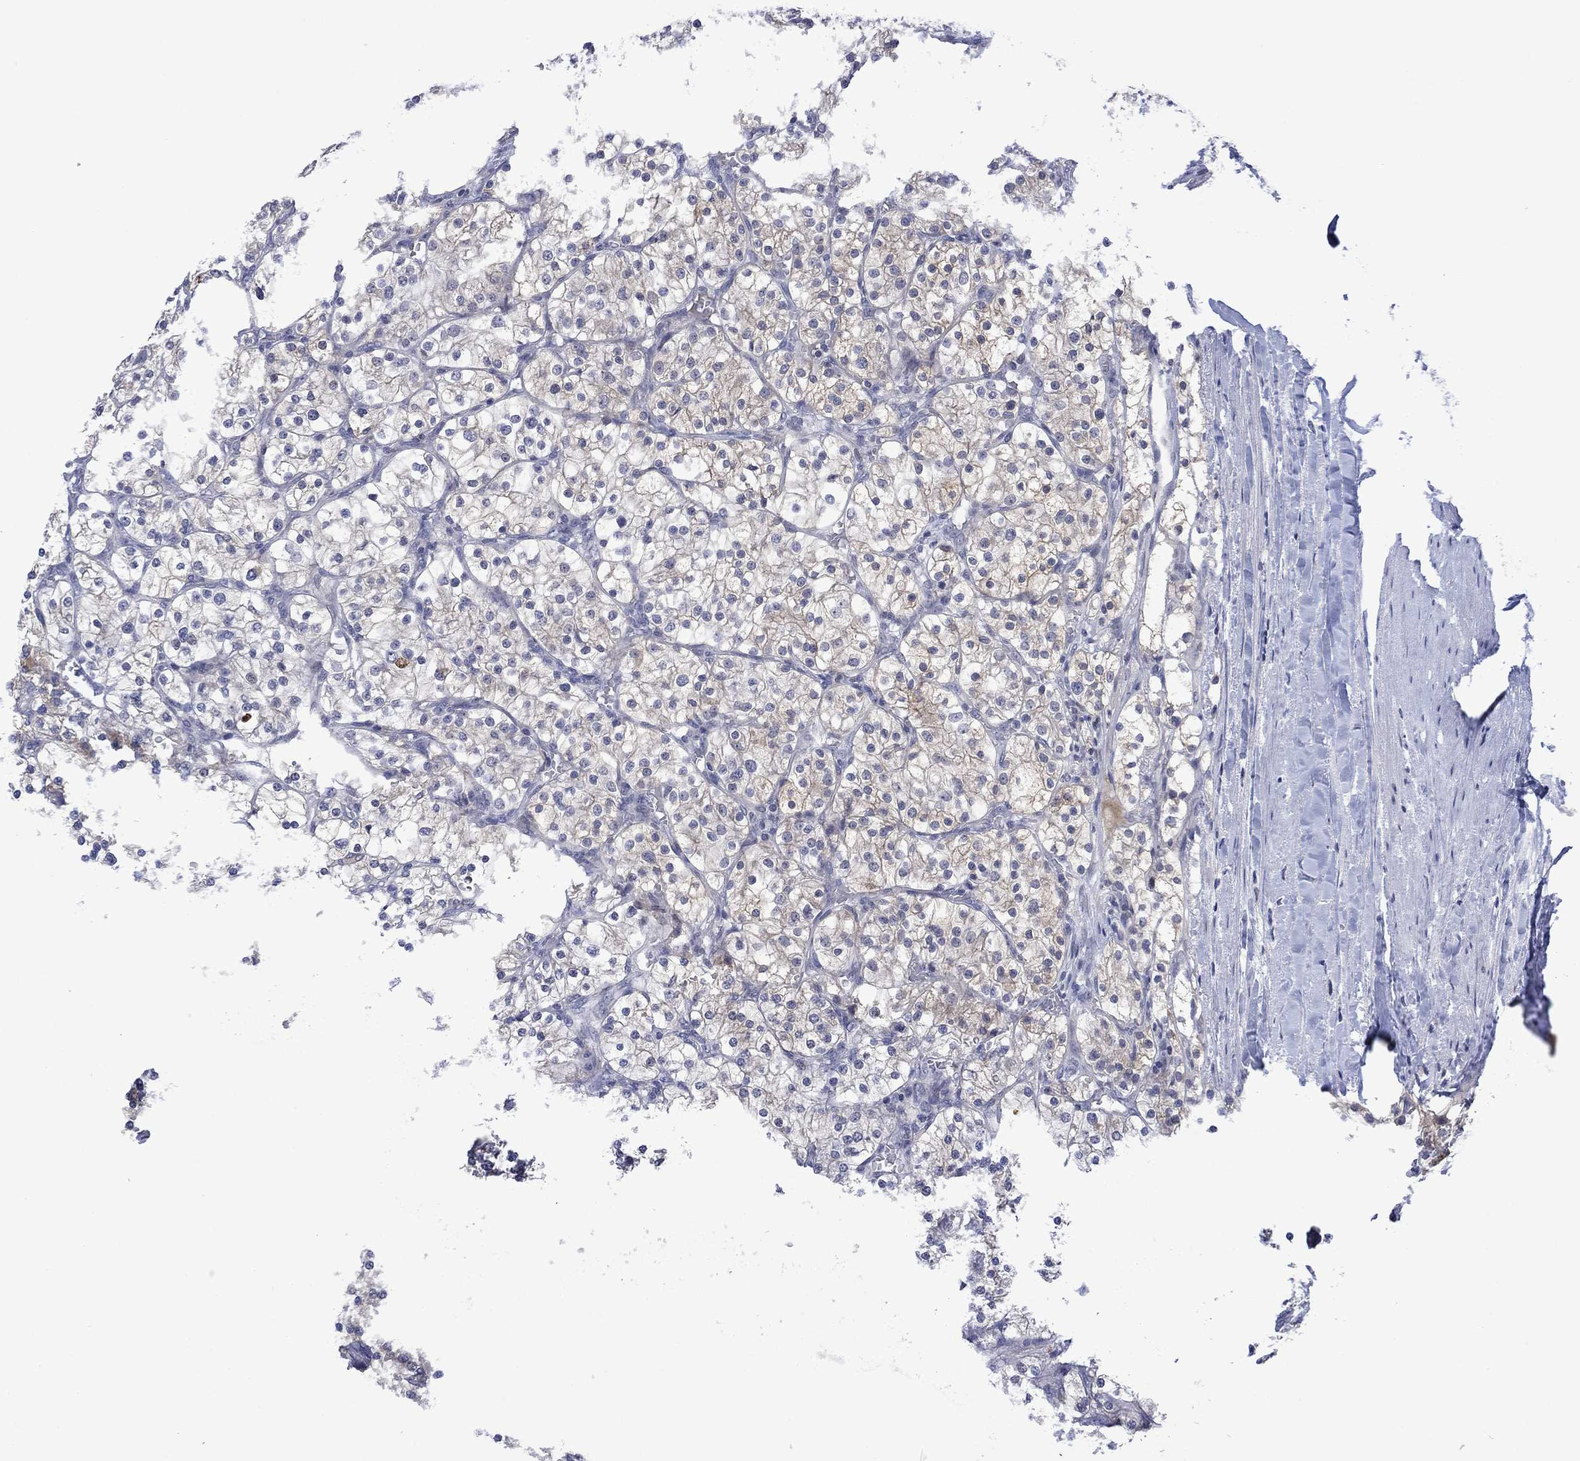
{"staining": {"intensity": "weak", "quantity": "25%-75%", "location": "cytoplasmic/membranous"}, "tissue": "renal cancer", "cell_type": "Tumor cells", "image_type": "cancer", "snomed": [{"axis": "morphology", "description": "Adenocarcinoma, NOS"}, {"axis": "topography", "description": "Kidney"}], "caption": "Brown immunohistochemical staining in renal cancer demonstrates weak cytoplasmic/membranous expression in approximately 25%-75% of tumor cells.", "gene": "AGL", "patient": {"sex": "male", "age": 80}}